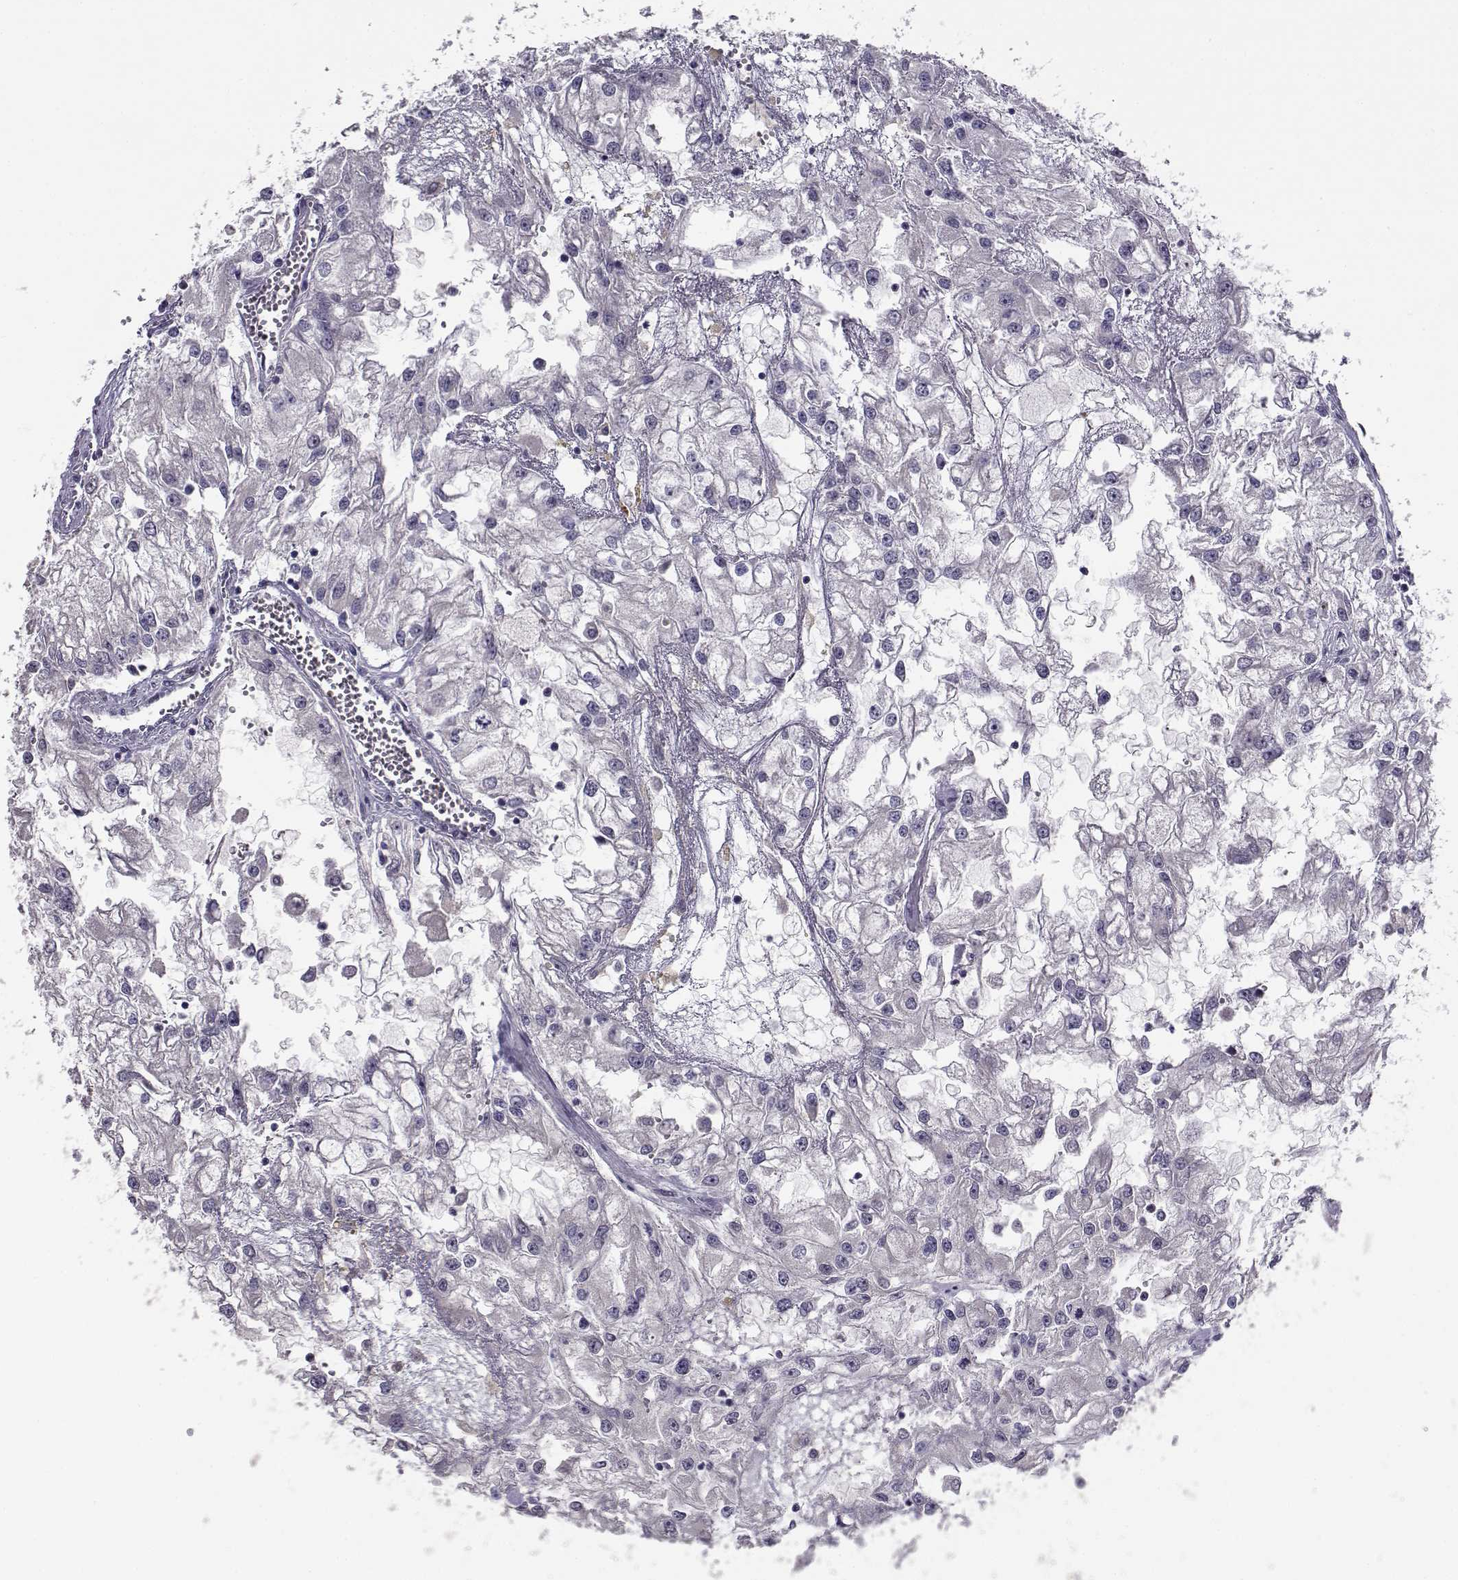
{"staining": {"intensity": "negative", "quantity": "none", "location": "none"}, "tissue": "renal cancer", "cell_type": "Tumor cells", "image_type": "cancer", "snomed": [{"axis": "morphology", "description": "Adenocarcinoma, NOS"}, {"axis": "topography", "description": "Kidney"}], "caption": "High power microscopy photomicrograph of an immunohistochemistry photomicrograph of adenocarcinoma (renal), revealing no significant positivity in tumor cells.", "gene": "RHOXF2", "patient": {"sex": "male", "age": 59}}